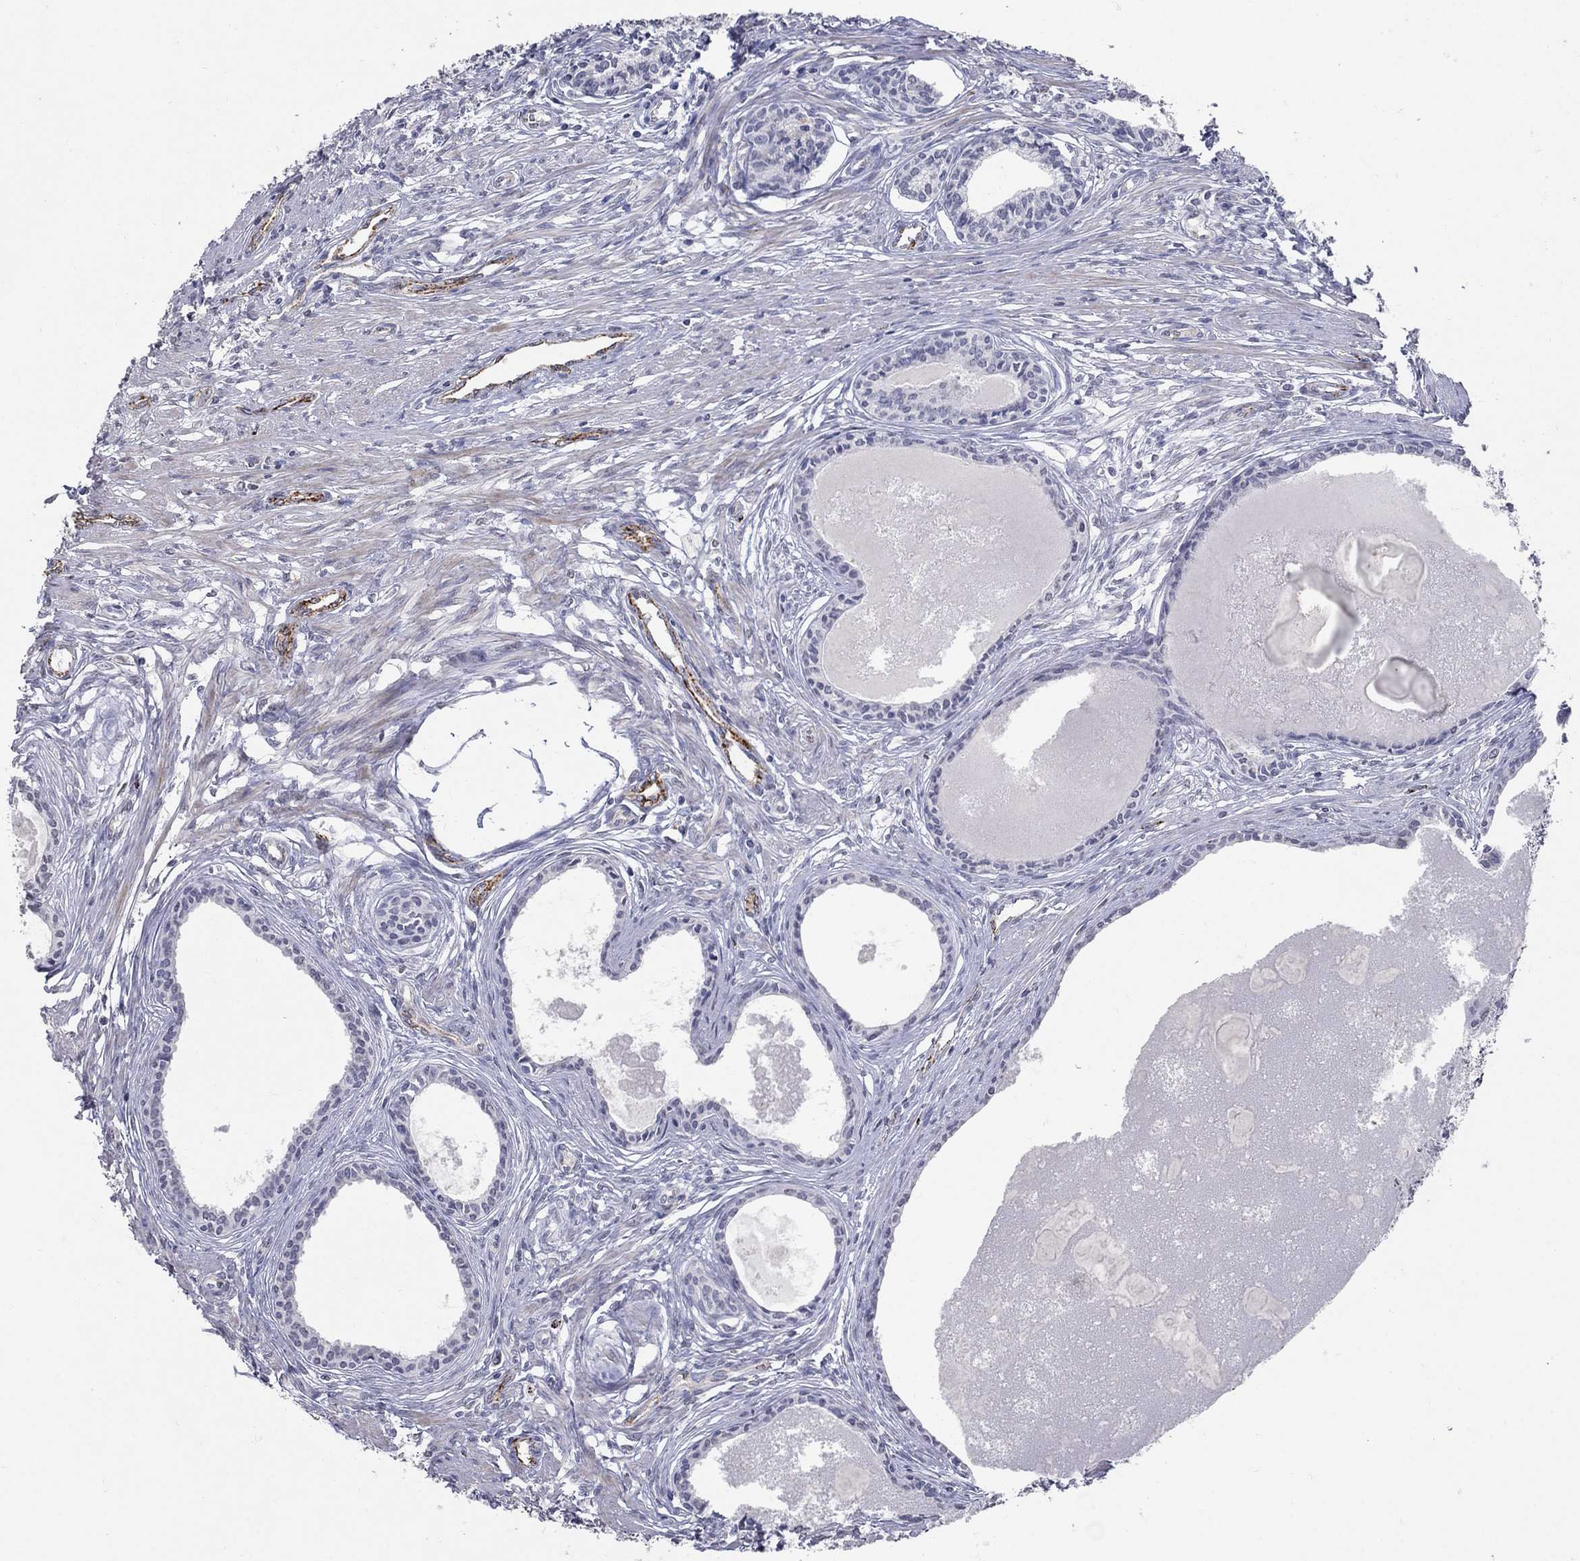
{"staining": {"intensity": "negative", "quantity": "none", "location": "none"}, "tissue": "prostate", "cell_type": "Glandular cells", "image_type": "normal", "snomed": [{"axis": "morphology", "description": "Normal tissue, NOS"}, {"axis": "topography", "description": "Prostate"}], "caption": "Image shows no protein staining in glandular cells of normal prostate. Brightfield microscopy of immunohistochemistry stained with DAB (brown) and hematoxylin (blue), captured at high magnification.", "gene": "TINAG", "patient": {"sex": "male", "age": 60}}